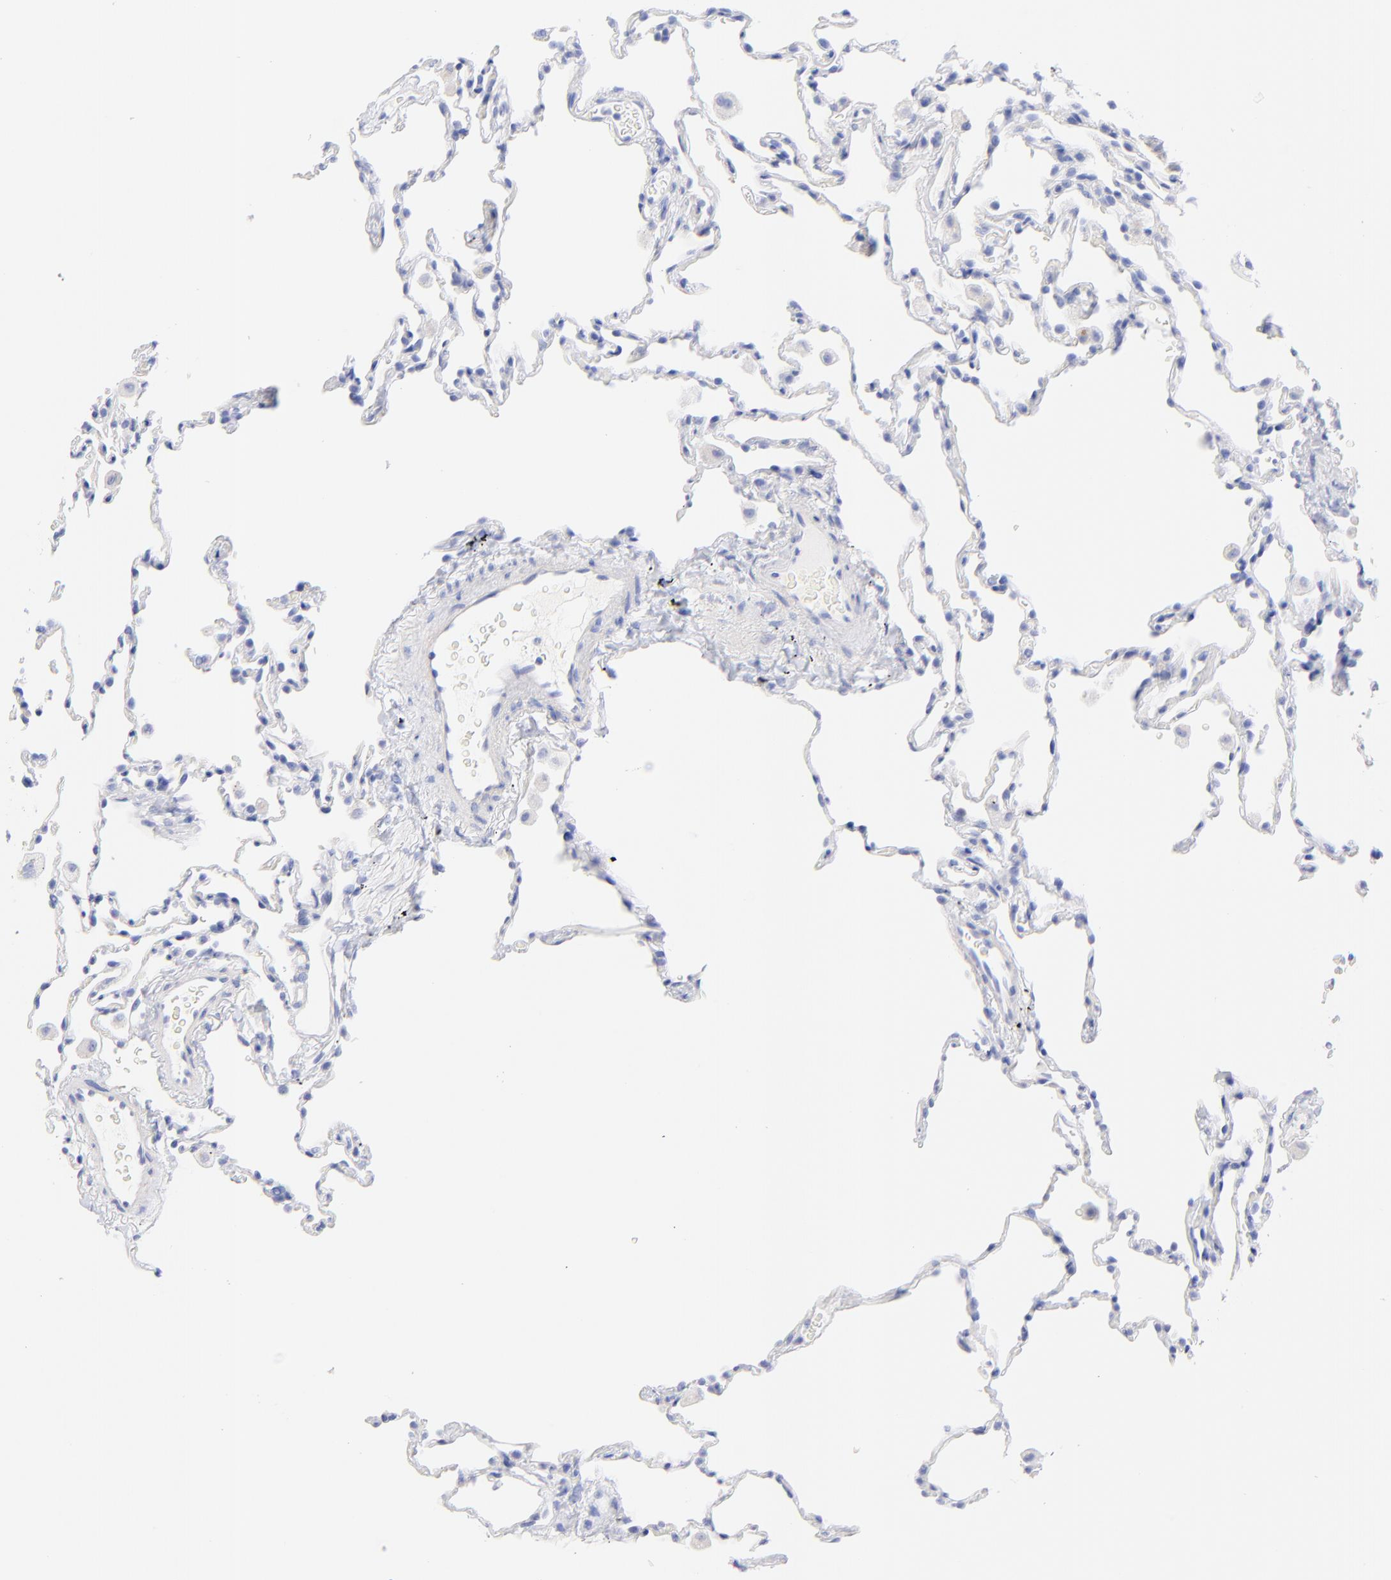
{"staining": {"intensity": "negative", "quantity": "none", "location": "none"}, "tissue": "lung", "cell_type": "Alveolar cells", "image_type": "normal", "snomed": [{"axis": "morphology", "description": "Normal tissue, NOS"}, {"axis": "morphology", "description": "Soft tissue tumor metastatic"}, {"axis": "topography", "description": "Lung"}], "caption": "This is an IHC photomicrograph of benign human lung. There is no expression in alveolar cells.", "gene": "C1QTNF6", "patient": {"sex": "male", "age": 59}}